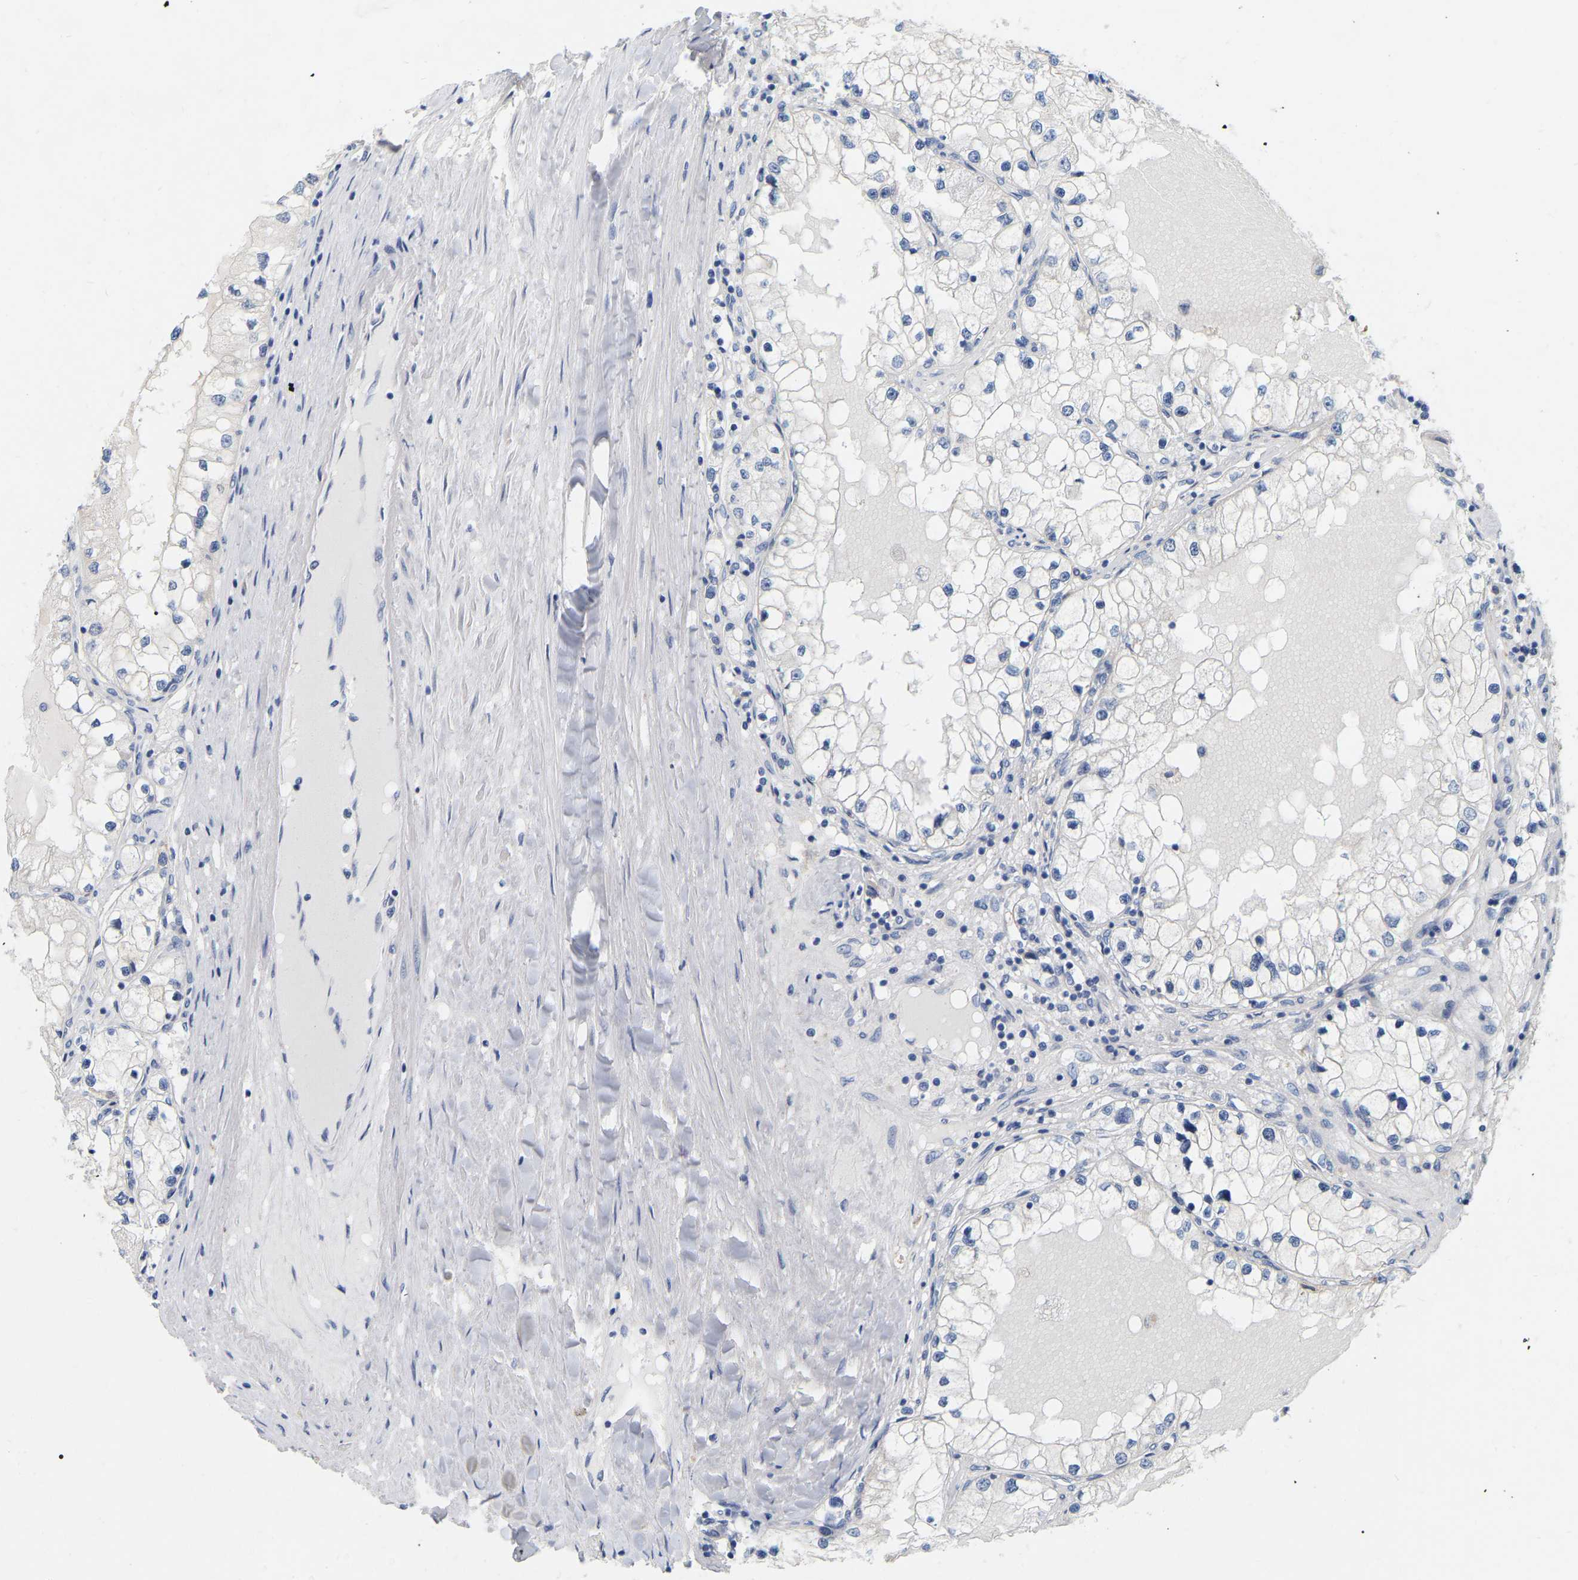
{"staining": {"intensity": "negative", "quantity": "none", "location": "none"}, "tissue": "renal cancer", "cell_type": "Tumor cells", "image_type": "cancer", "snomed": [{"axis": "morphology", "description": "Adenocarcinoma, NOS"}, {"axis": "topography", "description": "Kidney"}], "caption": "Histopathology image shows no significant protein staining in tumor cells of renal cancer (adenocarcinoma).", "gene": "WIPI2", "patient": {"sex": "male", "age": 68}}